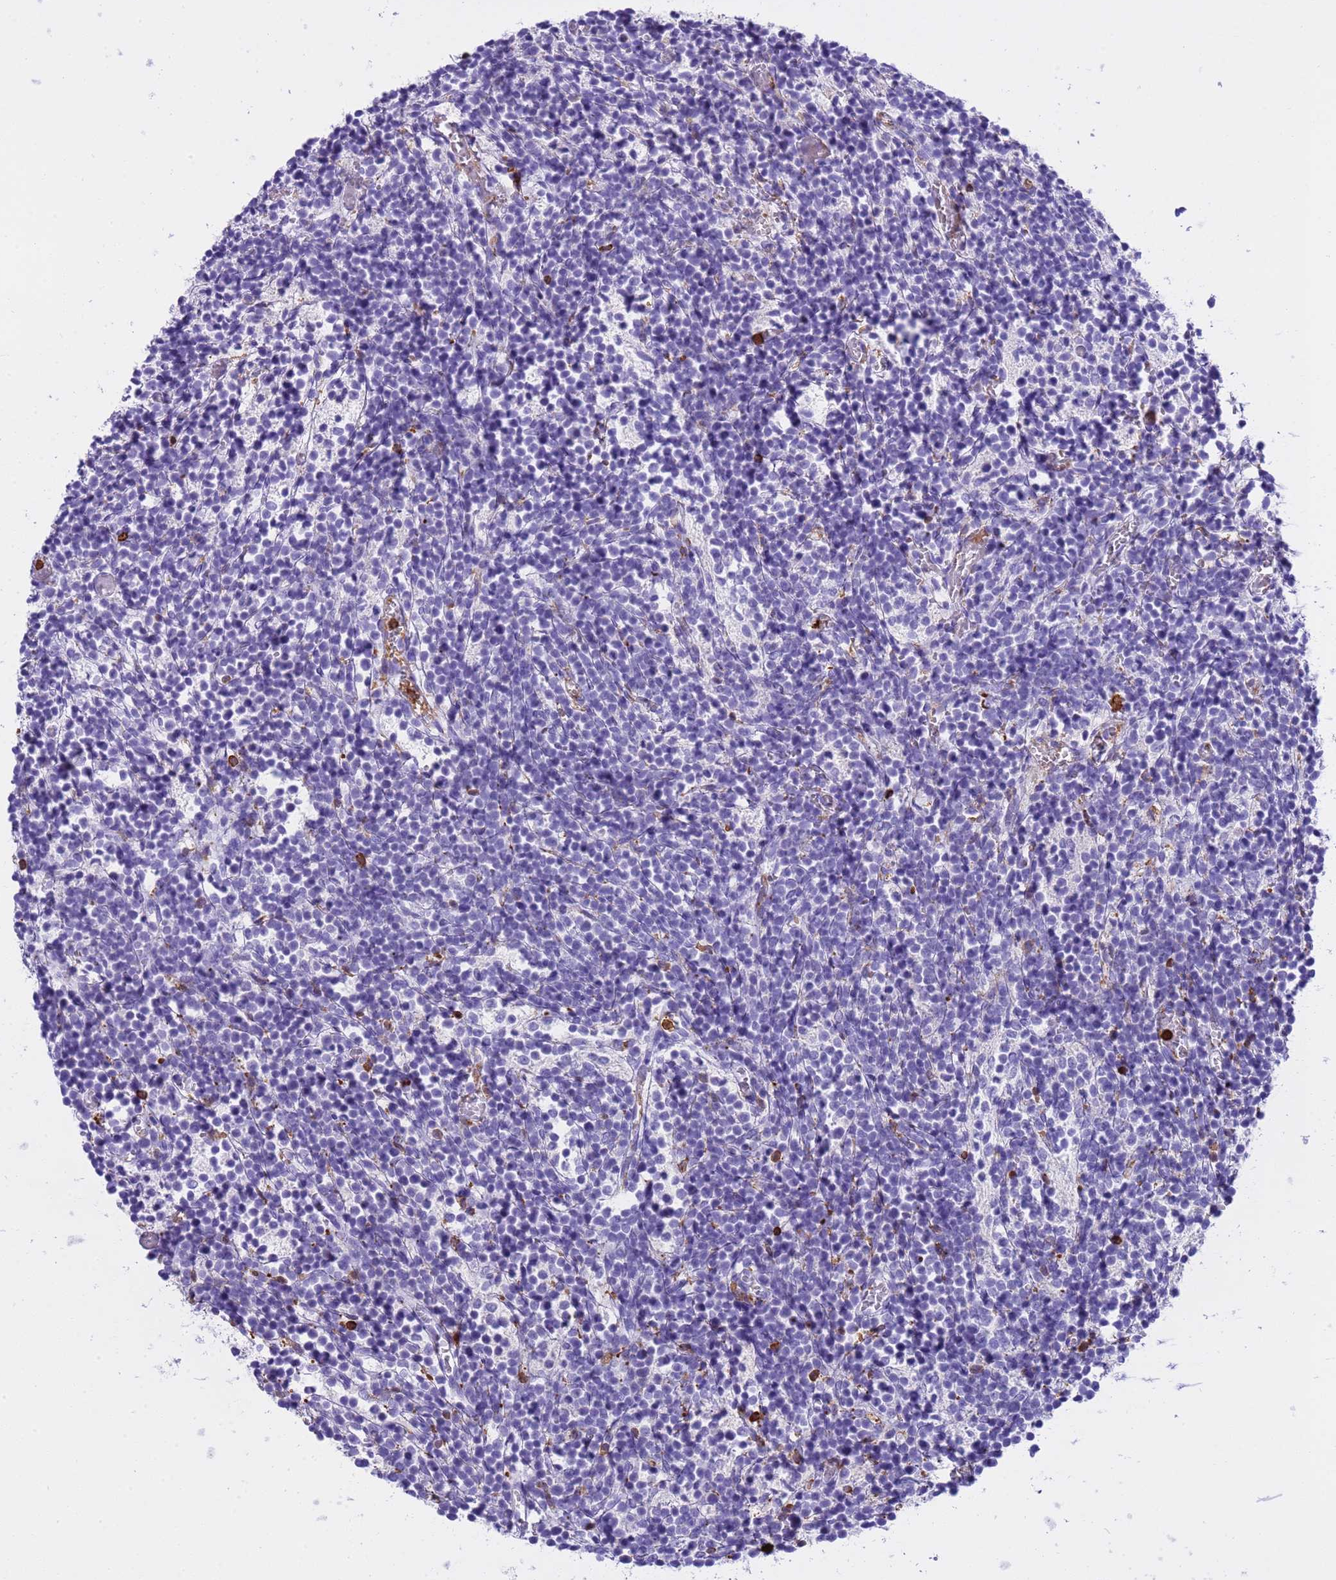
{"staining": {"intensity": "negative", "quantity": "none", "location": "none"}, "tissue": "glioma", "cell_type": "Tumor cells", "image_type": "cancer", "snomed": [{"axis": "morphology", "description": "Glioma, malignant, Low grade"}, {"axis": "topography", "description": "Brain"}], "caption": "Malignant low-grade glioma was stained to show a protein in brown. There is no significant staining in tumor cells.", "gene": "IRF5", "patient": {"sex": "female", "age": 1}}